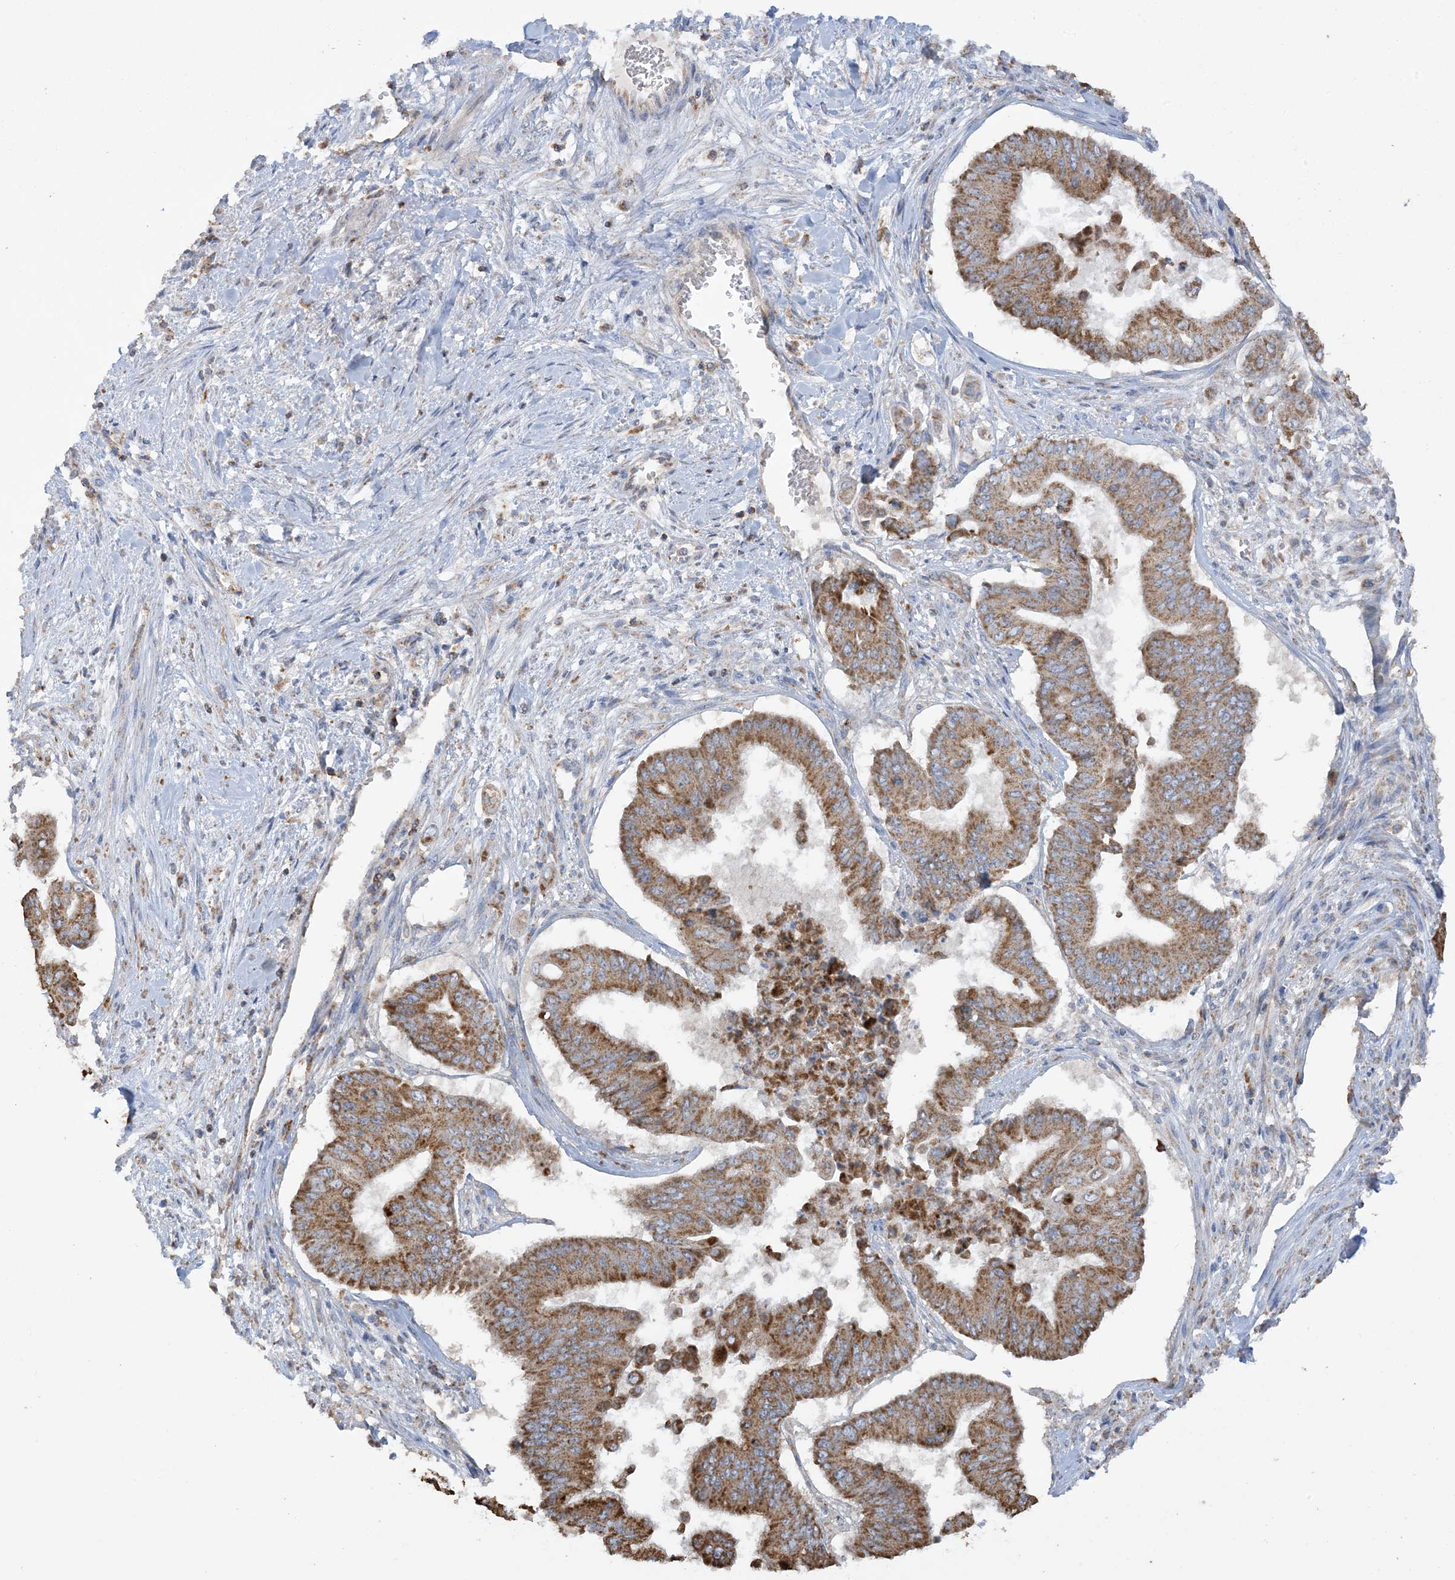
{"staining": {"intensity": "moderate", "quantity": ">75%", "location": "cytoplasmic/membranous"}, "tissue": "pancreatic cancer", "cell_type": "Tumor cells", "image_type": "cancer", "snomed": [{"axis": "morphology", "description": "Adenocarcinoma, NOS"}, {"axis": "topography", "description": "Pancreas"}], "caption": "Immunohistochemical staining of pancreatic cancer (adenocarcinoma) reveals medium levels of moderate cytoplasmic/membranous positivity in approximately >75% of tumor cells.", "gene": "AGA", "patient": {"sex": "female", "age": 77}}